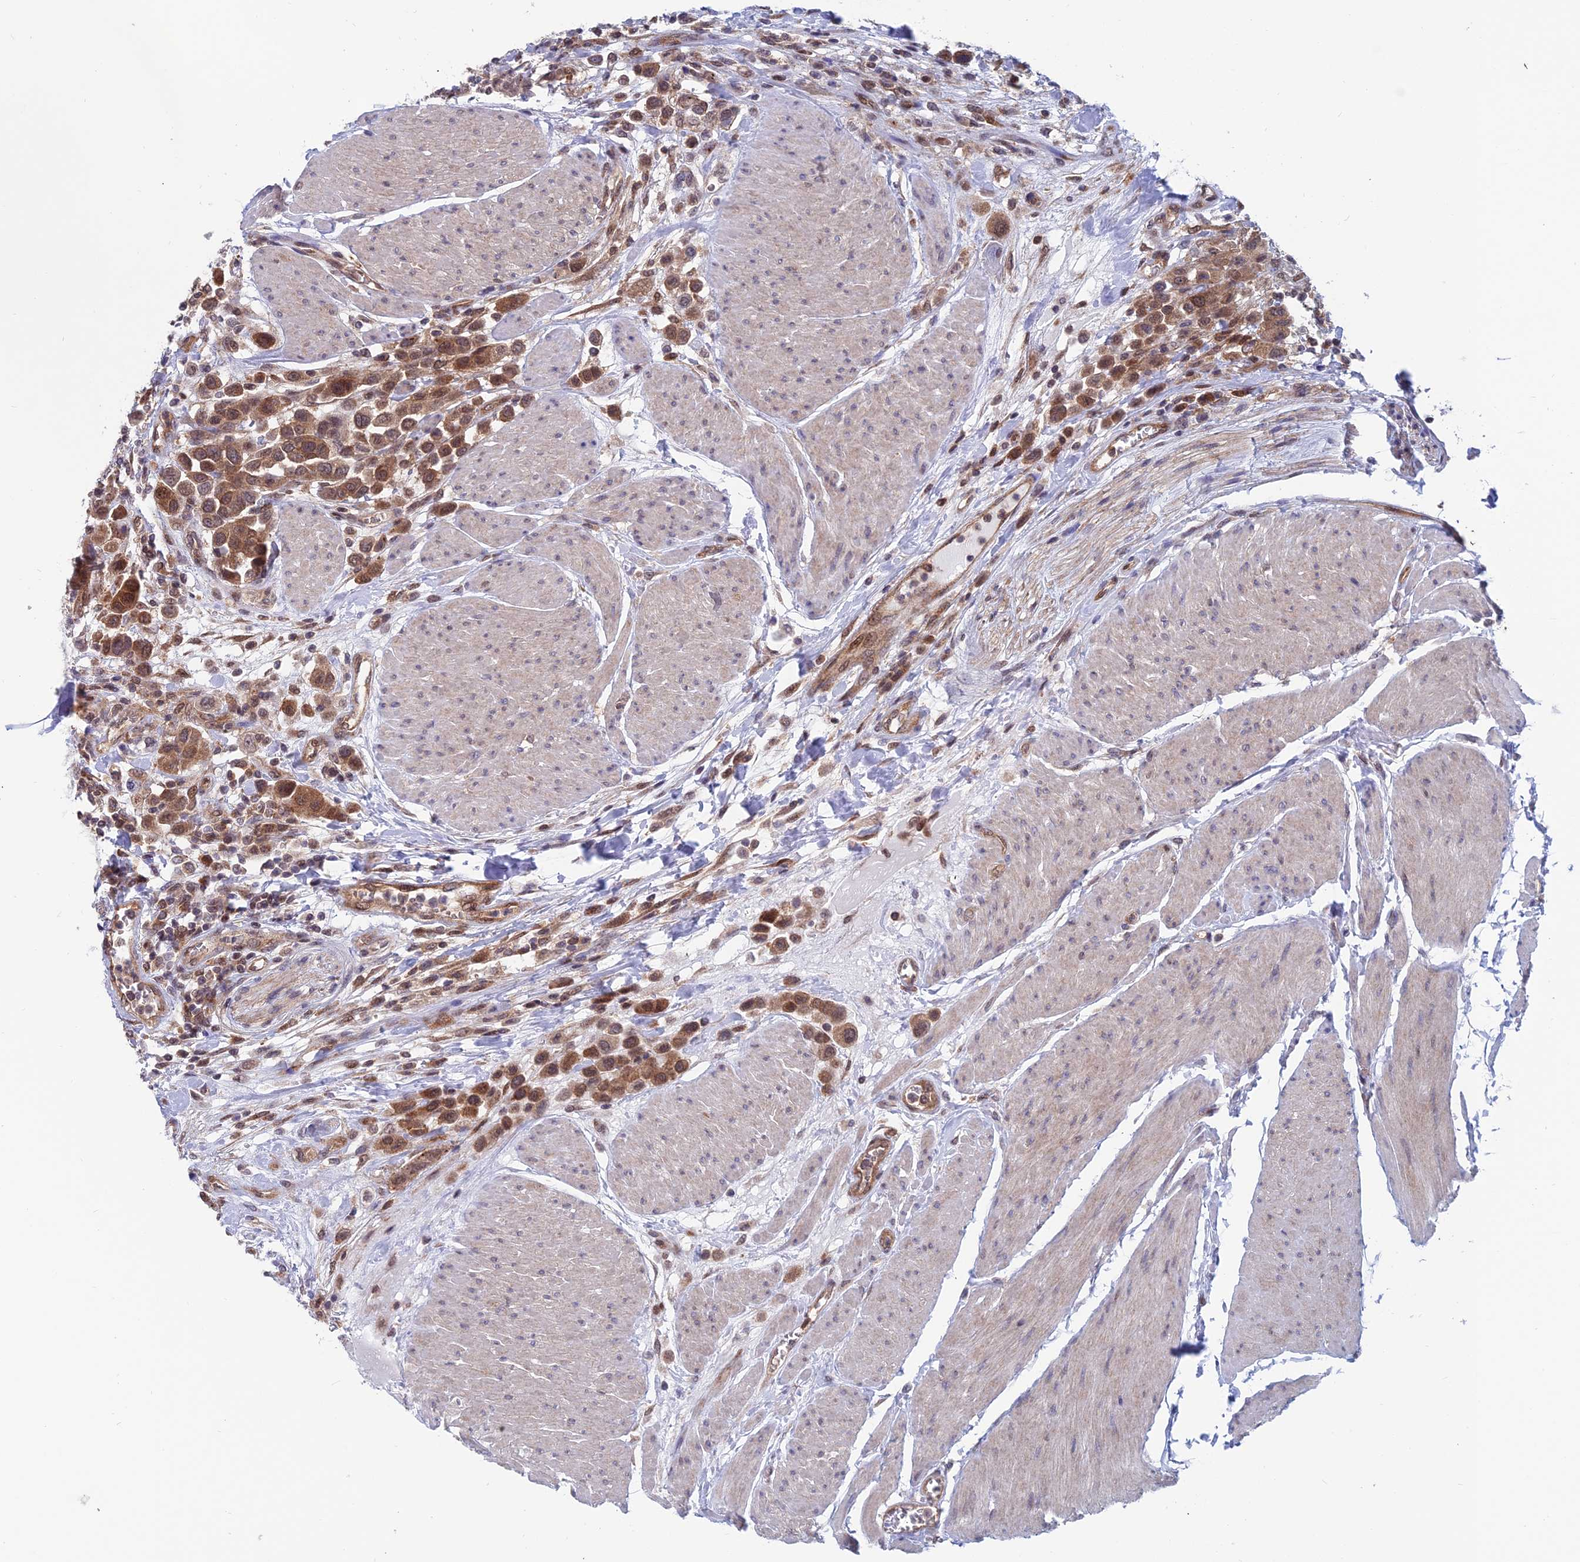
{"staining": {"intensity": "moderate", "quantity": ">75%", "location": "cytoplasmic/membranous,nuclear"}, "tissue": "urothelial cancer", "cell_type": "Tumor cells", "image_type": "cancer", "snomed": [{"axis": "morphology", "description": "Urothelial carcinoma, High grade"}, {"axis": "topography", "description": "Urinary bladder"}], "caption": "Urothelial carcinoma (high-grade) stained with a protein marker displays moderate staining in tumor cells.", "gene": "IGBP1", "patient": {"sex": "male", "age": 50}}